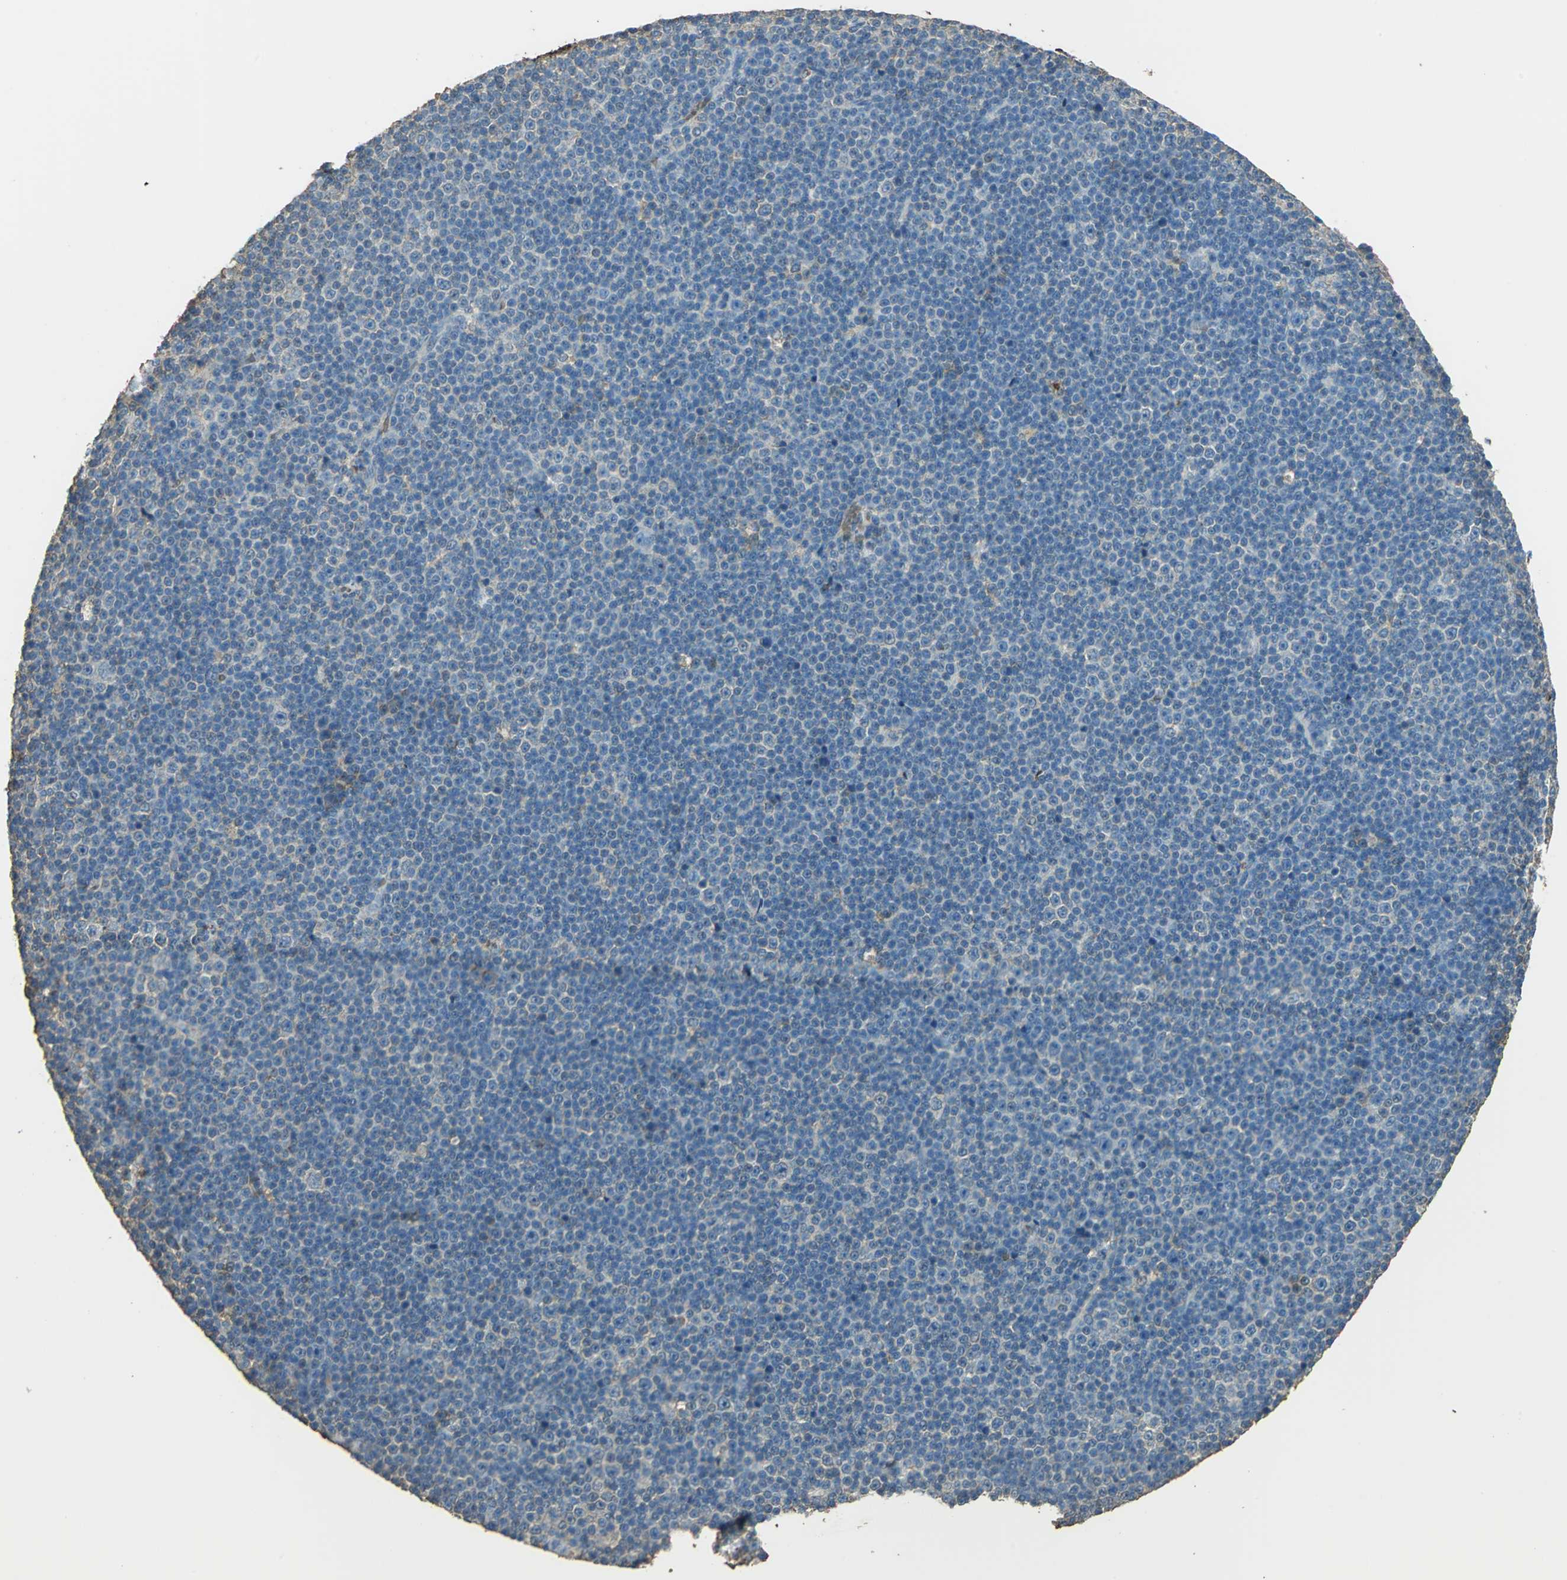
{"staining": {"intensity": "weak", "quantity": "<25%", "location": "cytoplasmic/membranous"}, "tissue": "lymphoma", "cell_type": "Tumor cells", "image_type": "cancer", "snomed": [{"axis": "morphology", "description": "Malignant lymphoma, non-Hodgkin's type, Low grade"}, {"axis": "topography", "description": "Lymph node"}], "caption": "A high-resolution photomicrograph shows immunohistochemistry staining of lymphoma, which shows no significant positivity in tumor cells. (Stains: DAB immunohistochemistry (IHC) with hematoxylin counter stain, Microscopy: brightfield microscopy at high magnification).", "gene": "TRAPPC2", "patient": {"sex": "female", "age": 67}}